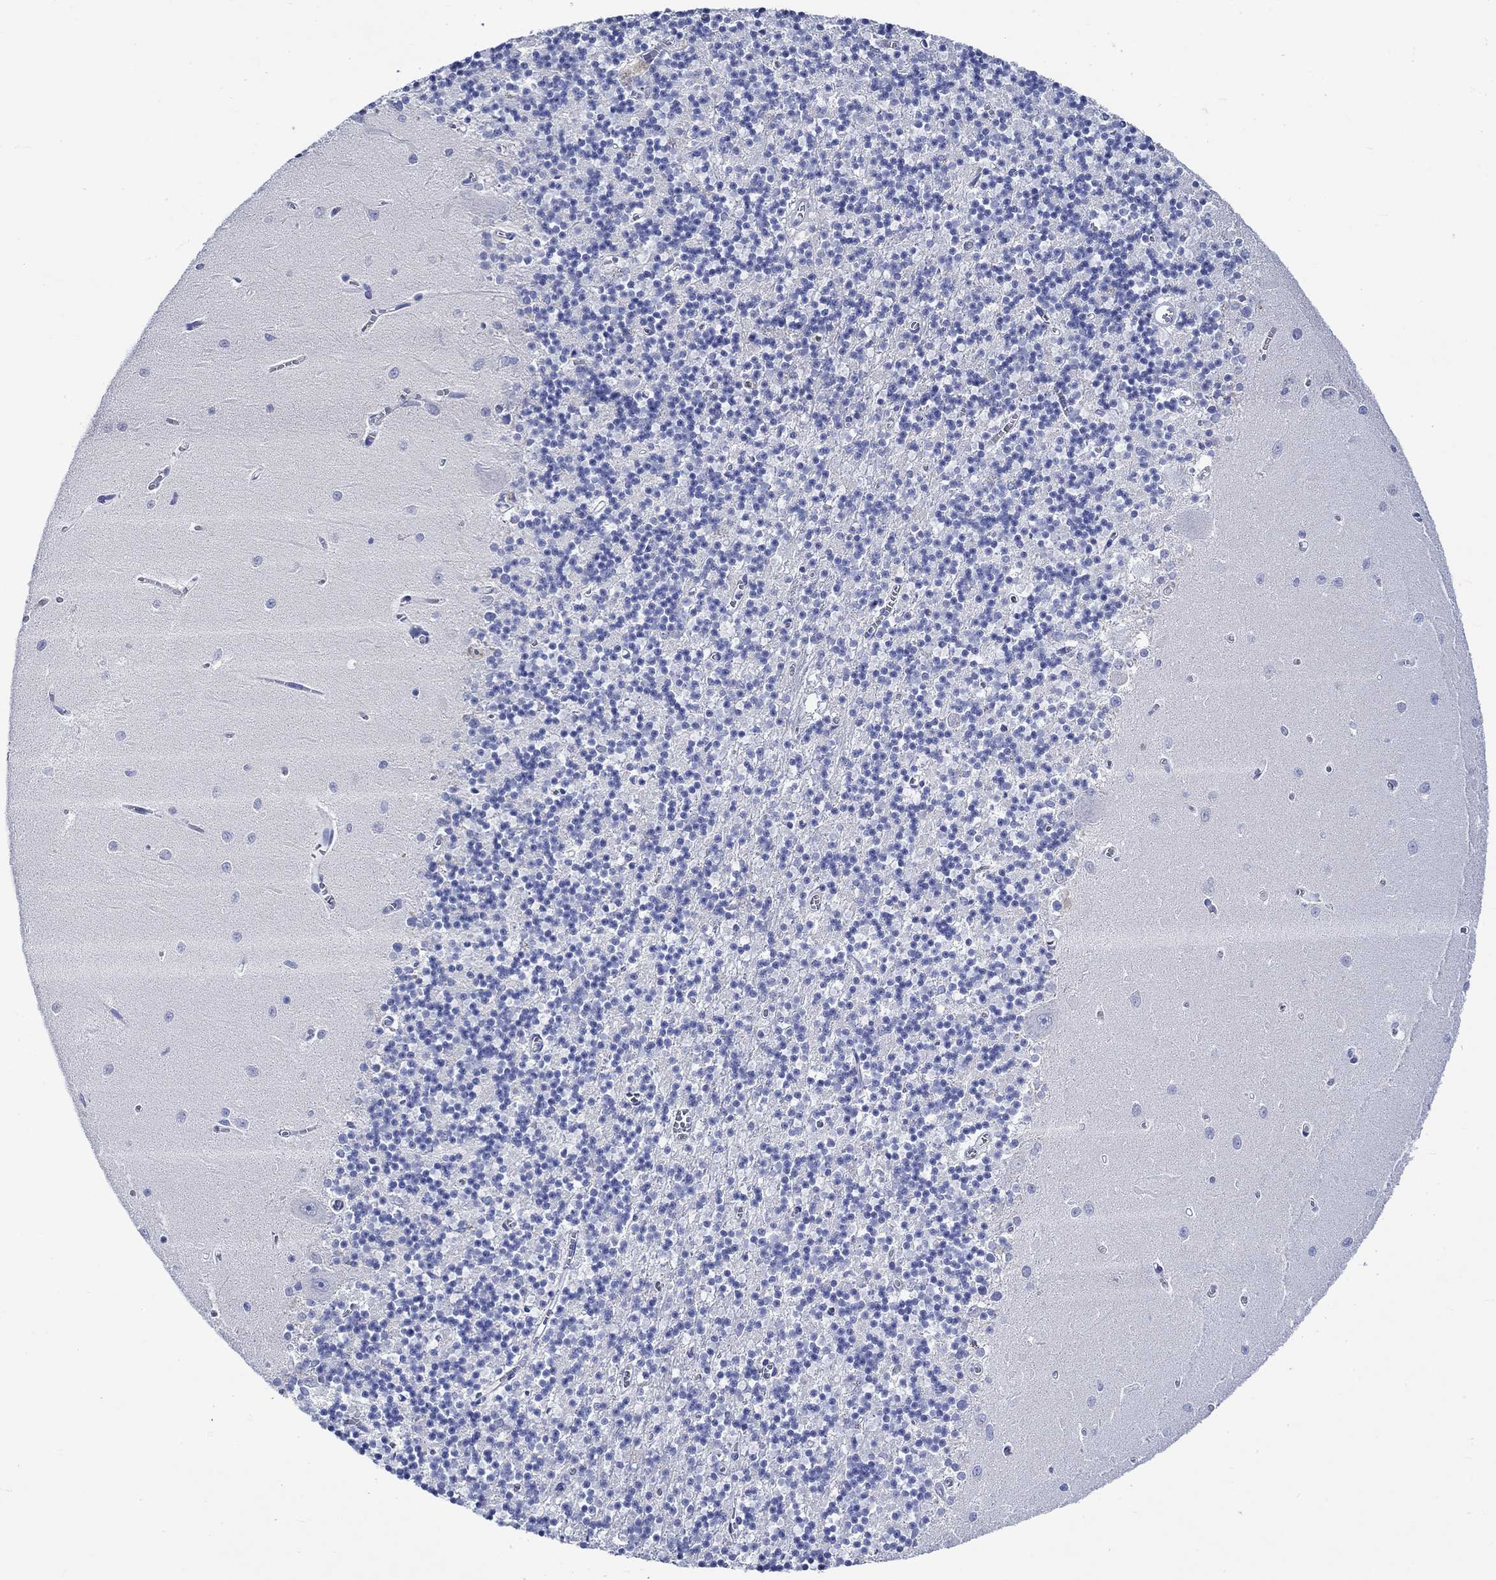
{"staining": {"intensity": "negative", "quantity": "none", "location": "none"}, "tissue": "cerebellum", "cell_type": "Cells in granular layer", "image_type": "normal", "snomed": [{"axis": "morphology", "description": "Normal tissue, NOS"}, {"axis": "topography", "description": "Cerebellum"}], "caption": "Immunohistochemical staining of unremarkable cerebellum demonstrates no significant expression in cells in granular layer.", "gene": "NRIP3", "patient": {"sex": "female", "age": 64}}